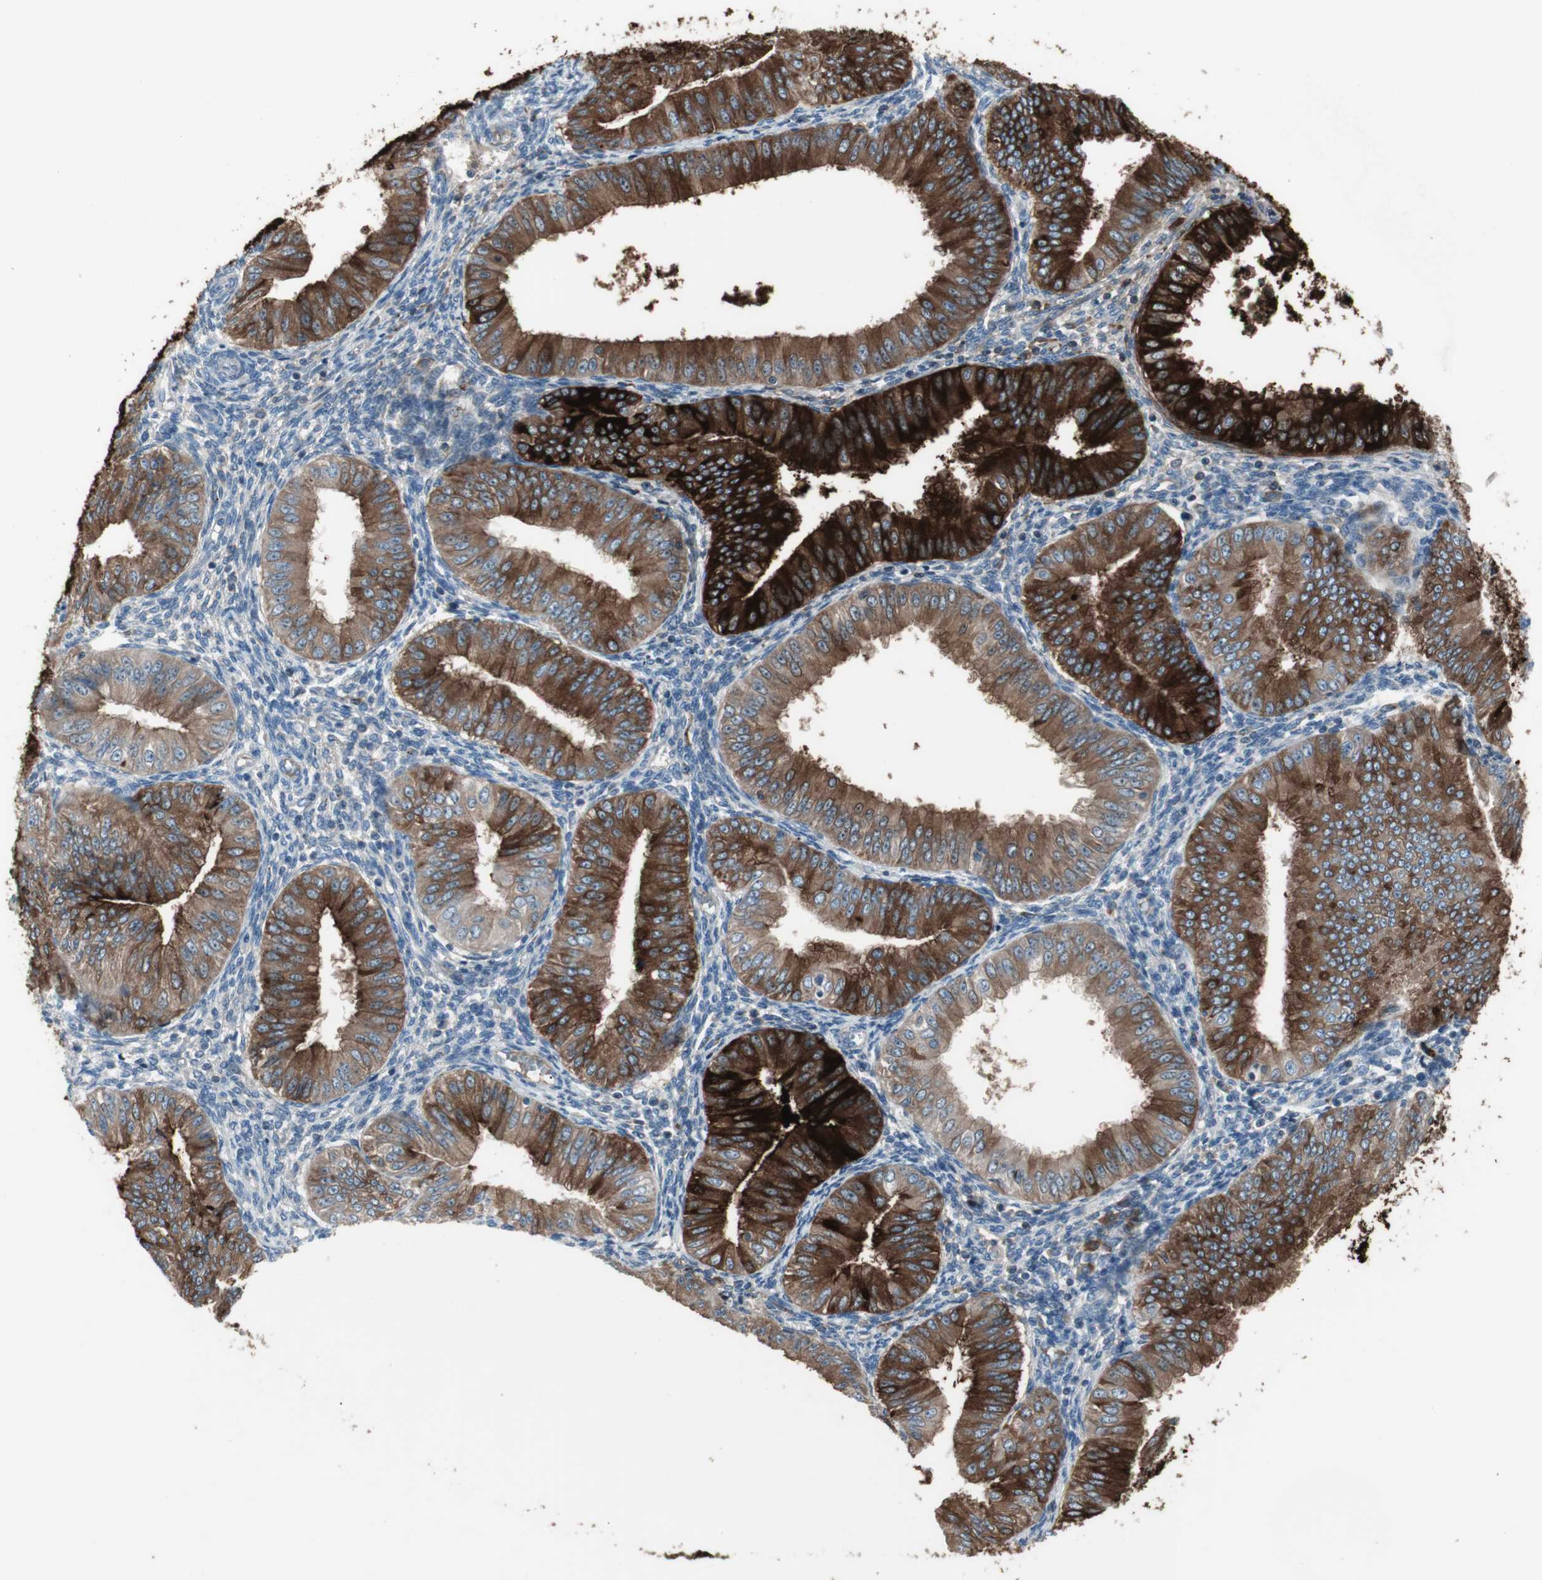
{"staining": {"intensity": "strong", "quantity": ">75%", "location": "cytoplasmic/membranous"}, "tissue": "endometrial cancer", "cell_type": "Tumor cells", "image_type": "cancer", "snomed": [{"axis": "morphology", "description": "Normal tissue, NOS"}, {"axis": "morphology", "description": "Adenocarcinoma, NOS"}, {"axis": "topography", "description": "Endometrium"}], "caption": "DAB (3,3'-diaminobenzidine) immunohistochemical staining of human endometrial cancer reveals strong cytoplasmic/membranous protein staining in about >75% of tumor cells.", "gene": "PIGR", "patient": {"sex": "female", "age": 53}}